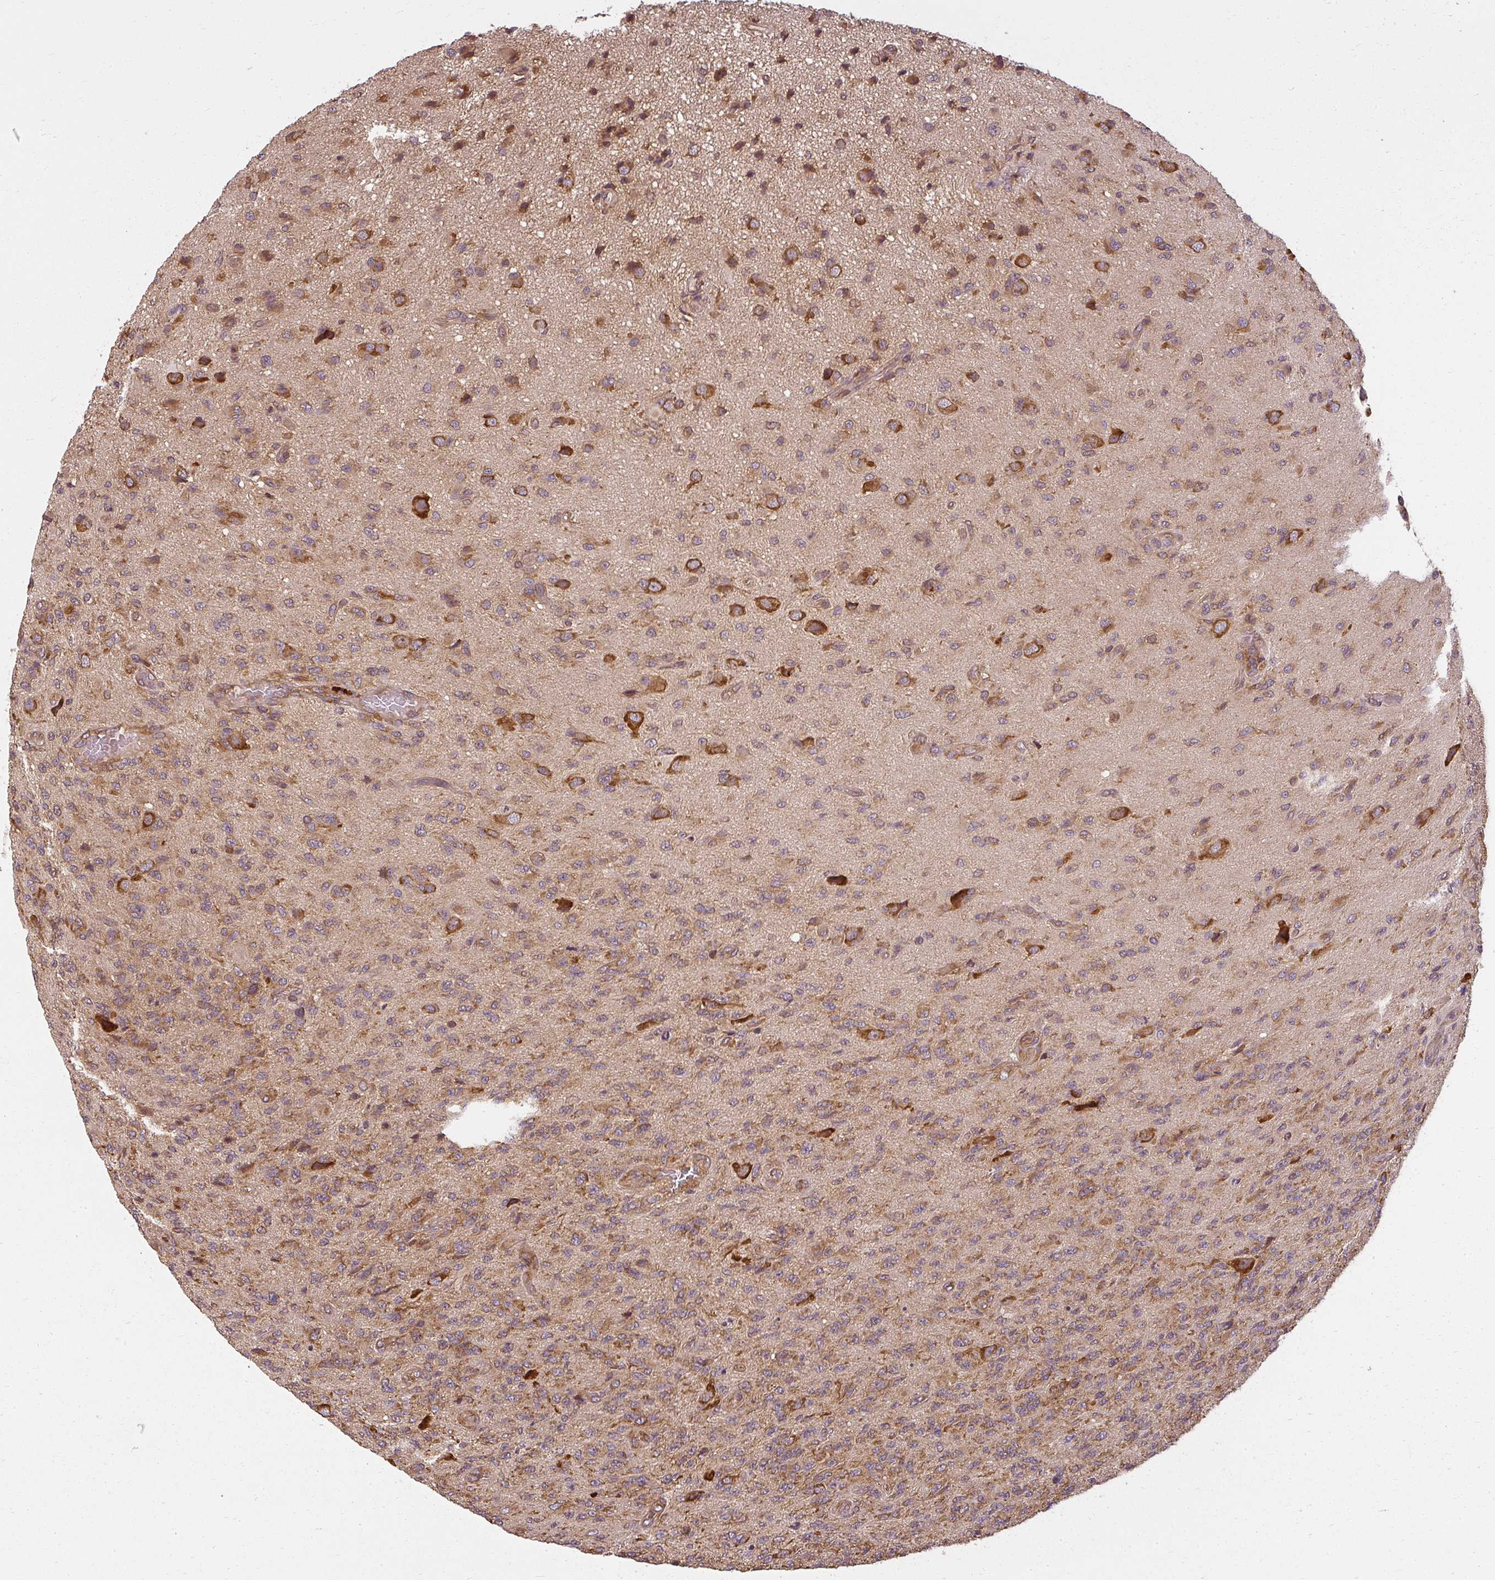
{"staining": {"intensity": "moderate", "quantity": ">75%", "location": "cytoplasmic/membranous"}, "tissue": "glioma", "cell_type": "Tumor cells", "image_type": "cancer", "snomed": [{"axis": "morphology", "description": "Glioma, malignant, High grade"}, {"axis": "topography", "description": "Brain"}], "caption": "Malignant glioma (high-grade) tissue exhibits moderate cytoplasmic/membranous staining in about >75% of tumor cells, visualized by immunohistochemistry.", "gene": "RPL24", "patient": {"sex": "male", "age": 36}}